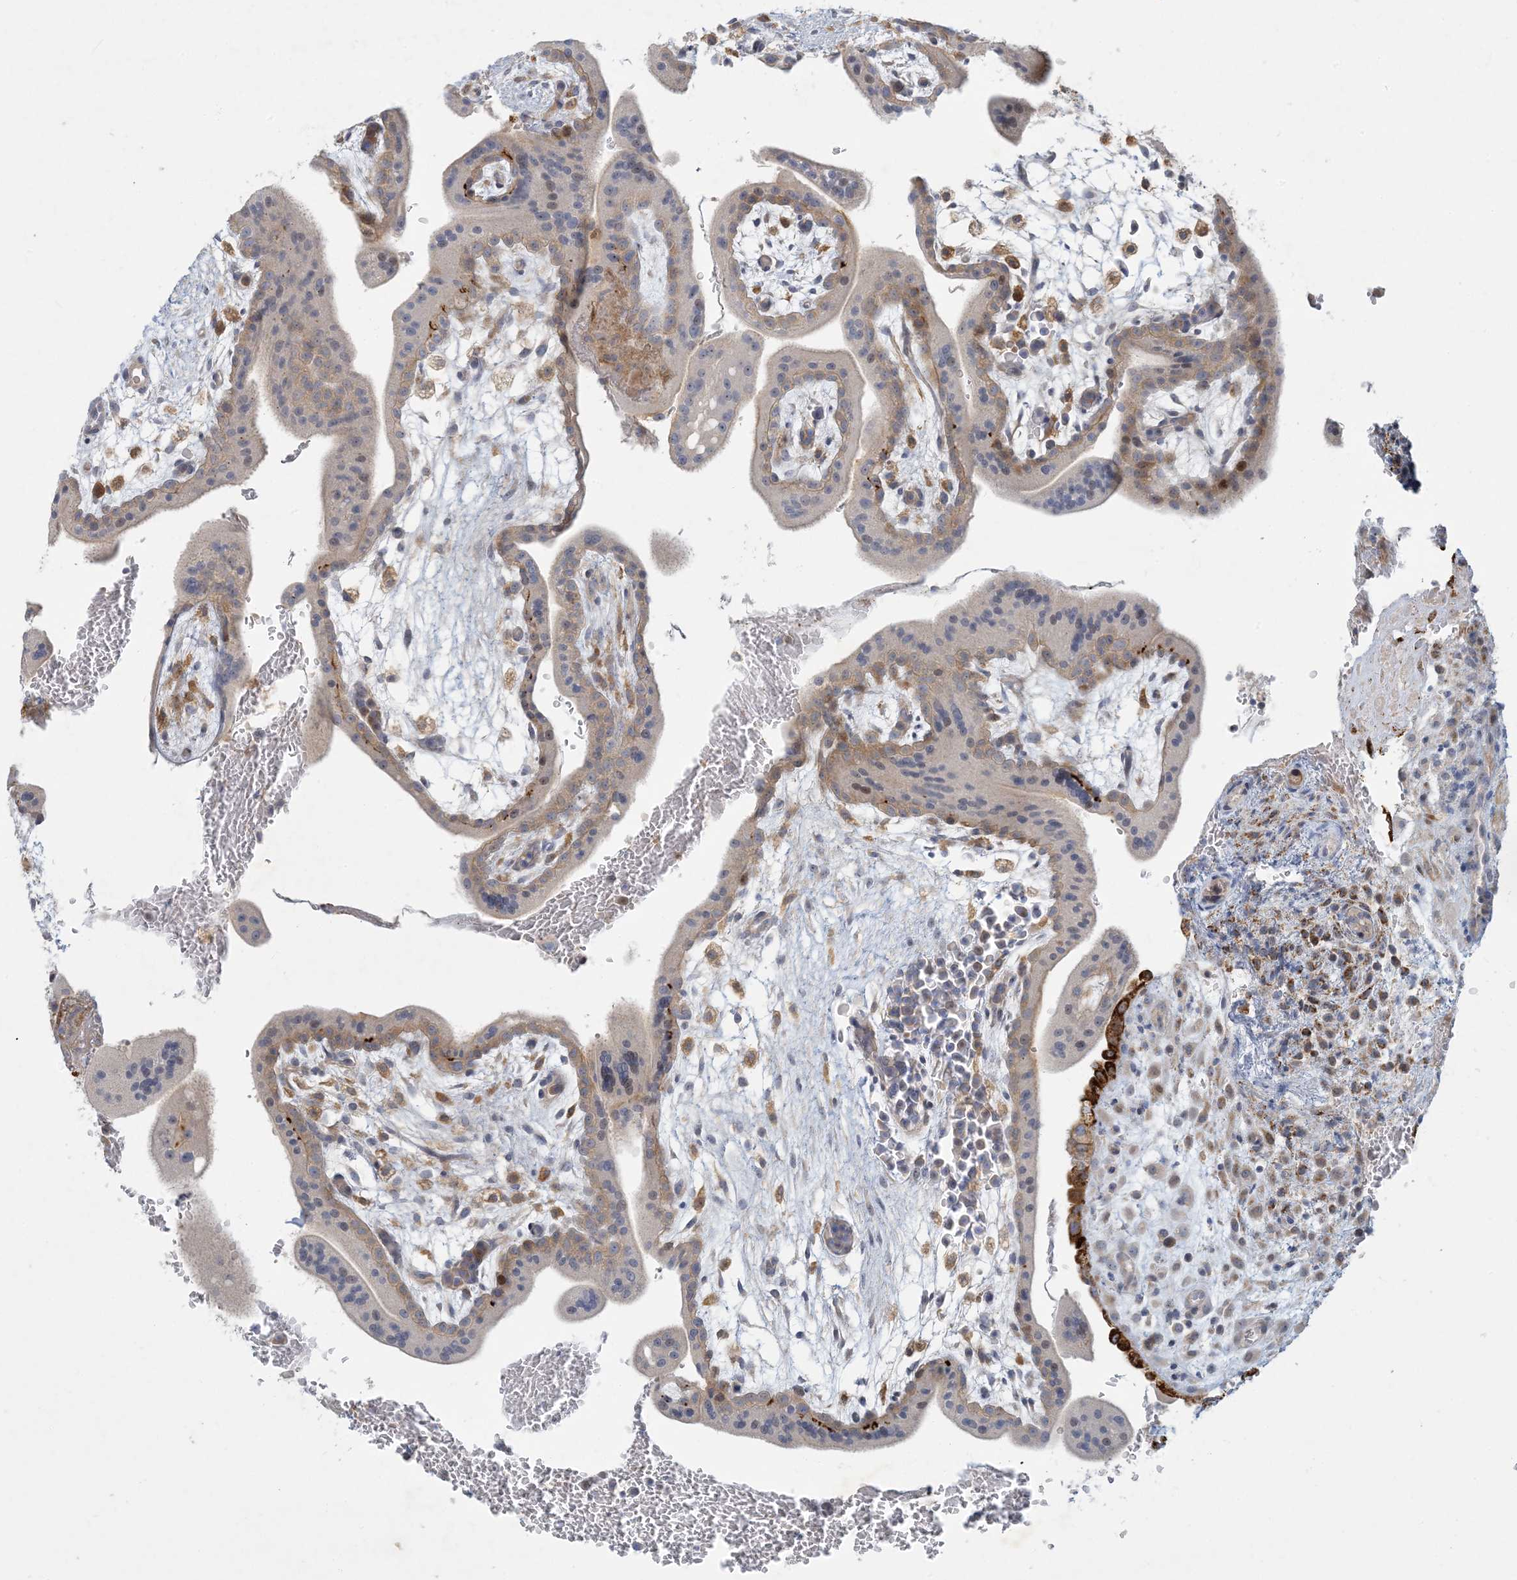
{"staining": {"intensity": "weak", "quantity": "<25%", "location": "cytoplasmic/membranous"}, "tissue": "placenta", "cell_type": "Decidual cells", "image_type": "normal", "snomed": [{"axis": "morphology", "description": "Normal tissue, NOS"}, {"axis": "topography", "description": "Placenta"}], "caption": "DAB (3,3'-diaminobenzidine) immunohistochemical staining of benign placenta reveals no significant expression in decidual cells. Nuclei are stained in blue.", "gene": "LTN1", "patient": {"sex": "female", "age": 35}}